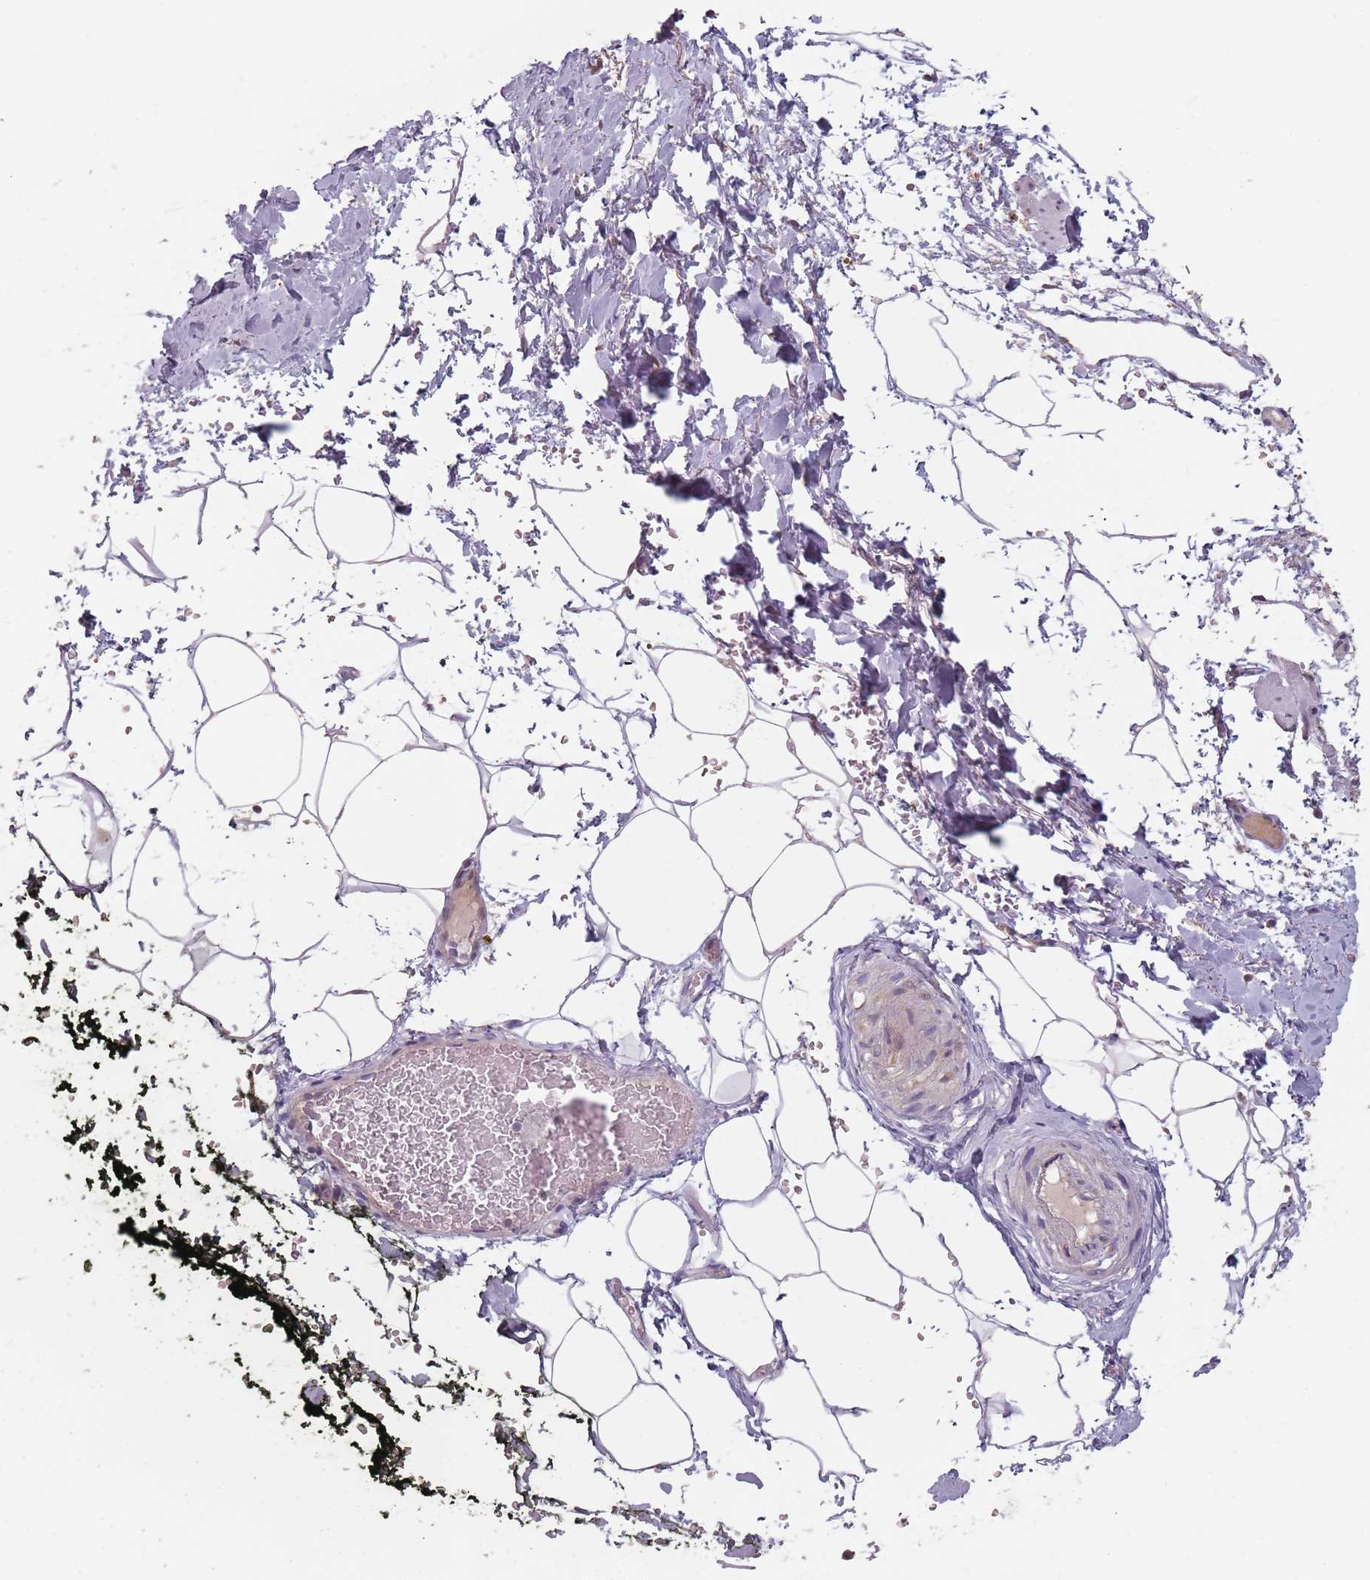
{"staining": {"intensity": "negative", "quantity": "none", "location": "none"}, "tissue": "adipose tissue", "cell_type": "Adipocytes", "image_type": "normal", "snomed": [{"axis": "morphology", "description": "Normal tissue, NOS"}, {"axis": "morphology", "description": "Adenocarcinoma, Low grade"}, {"axis": "topography", "description": "Prostate"}, {"axis": "topography", "description": "Peripheral nerve tissue"}], "caption": "A high-resolution histopathology image shows IHC staining of normal adipose tissue, which reveals no significant expression in adipocytes.", "gene": "NAXE", "patient": {"sex": "male", "age": 63}}